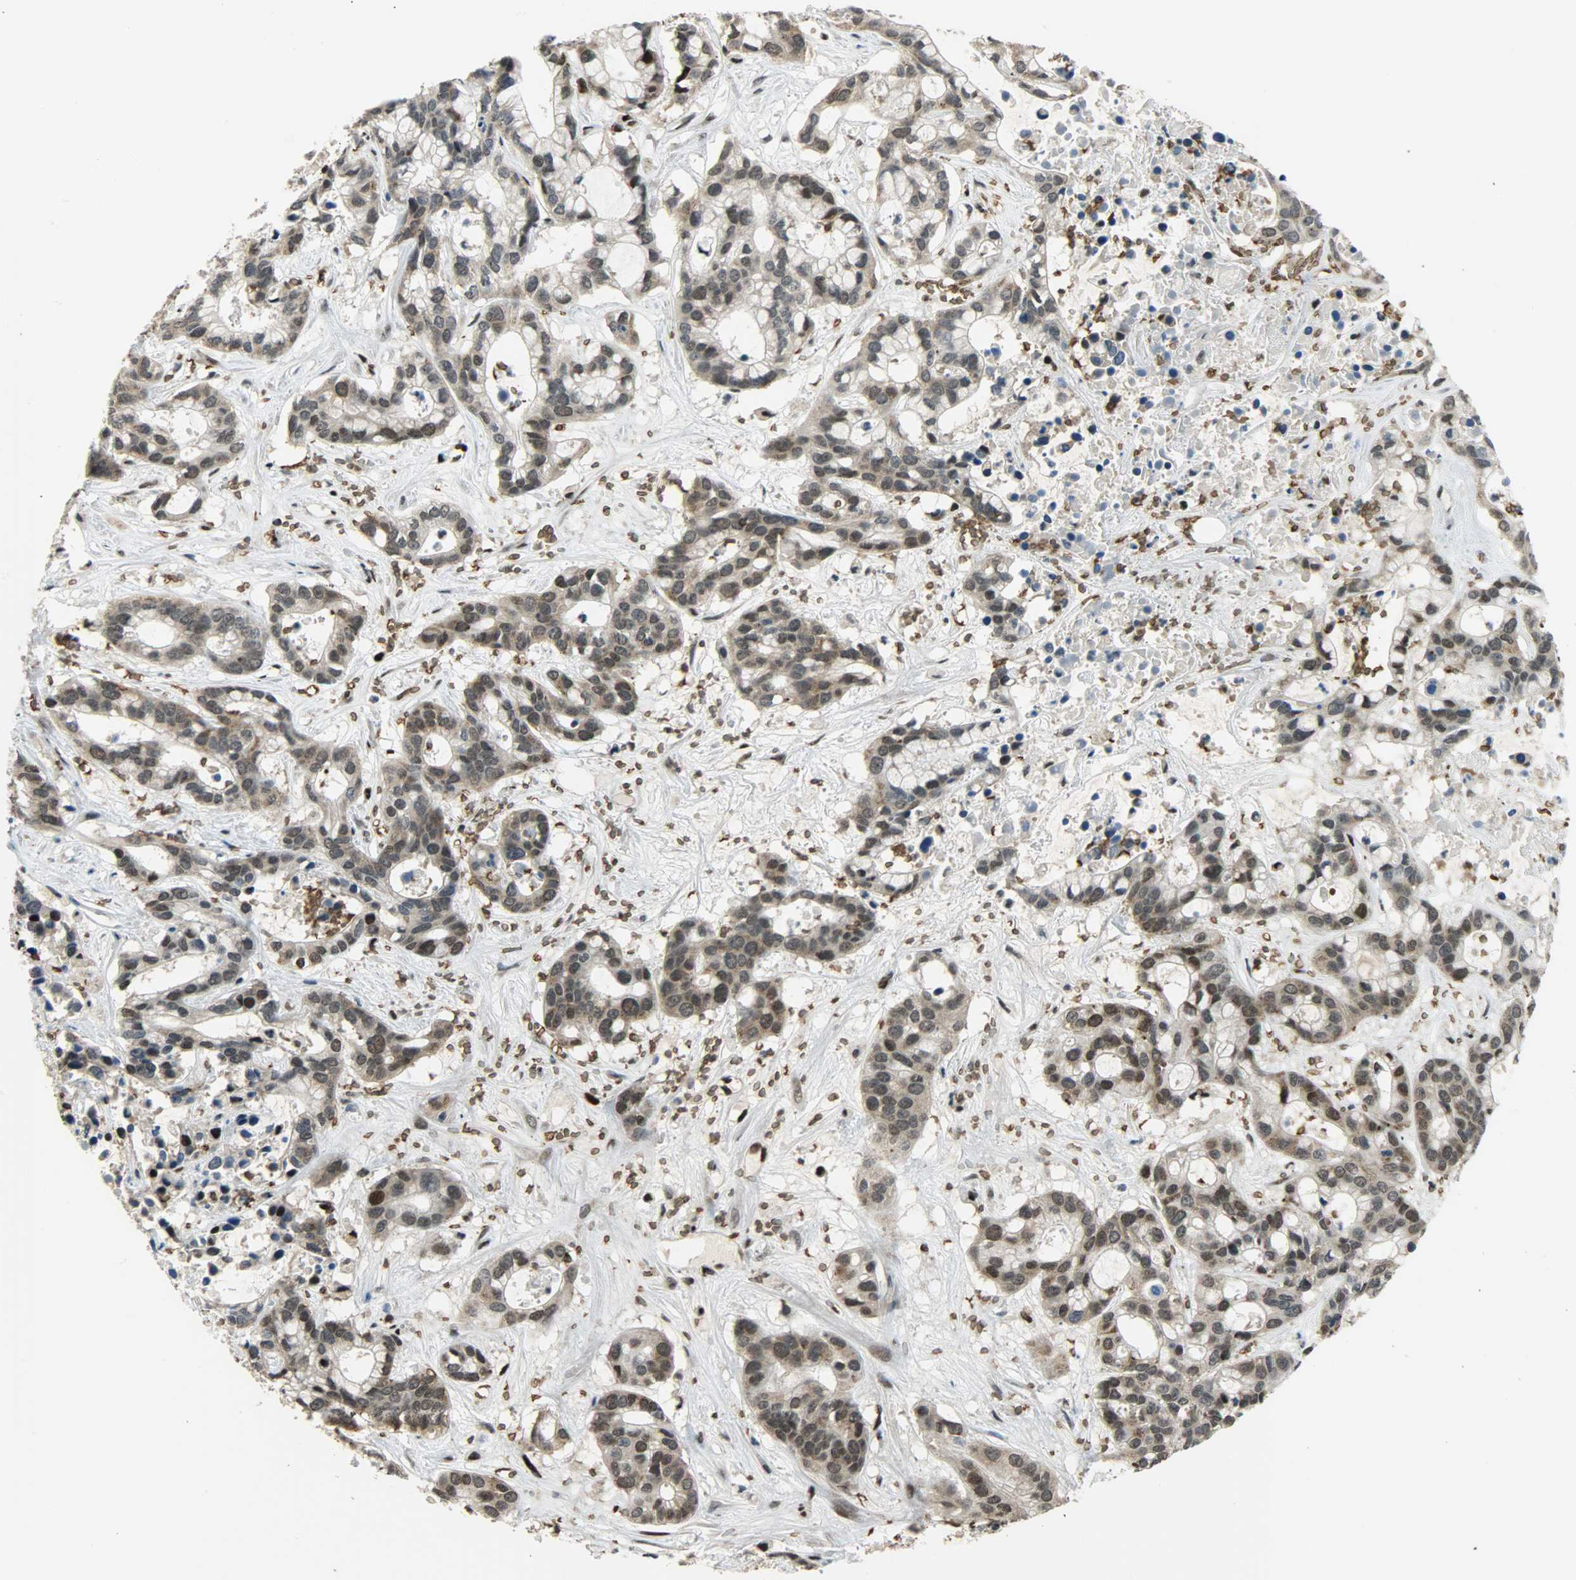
{"staining": {"intensity": "strong", "quantity": ">75%", "location": "cytoplasmic/membranous,nuclear"}, "tissue": "liver cancer", "cell_type": "Tumor cells", "image_type": "cancer", "snomed": [{"axis": "morphology", "description": "Cholangiocarcinoma"}, {"axis": "topography", "description": "Liver"}], "caption": "Tumor cells show strong cytoplasmic/membranous and nuclear positivity in about >75% of cells in liver cholangiocarcinoma.", "gene": "SNAI1", "patient": {"sex": "female", "age": 65}}